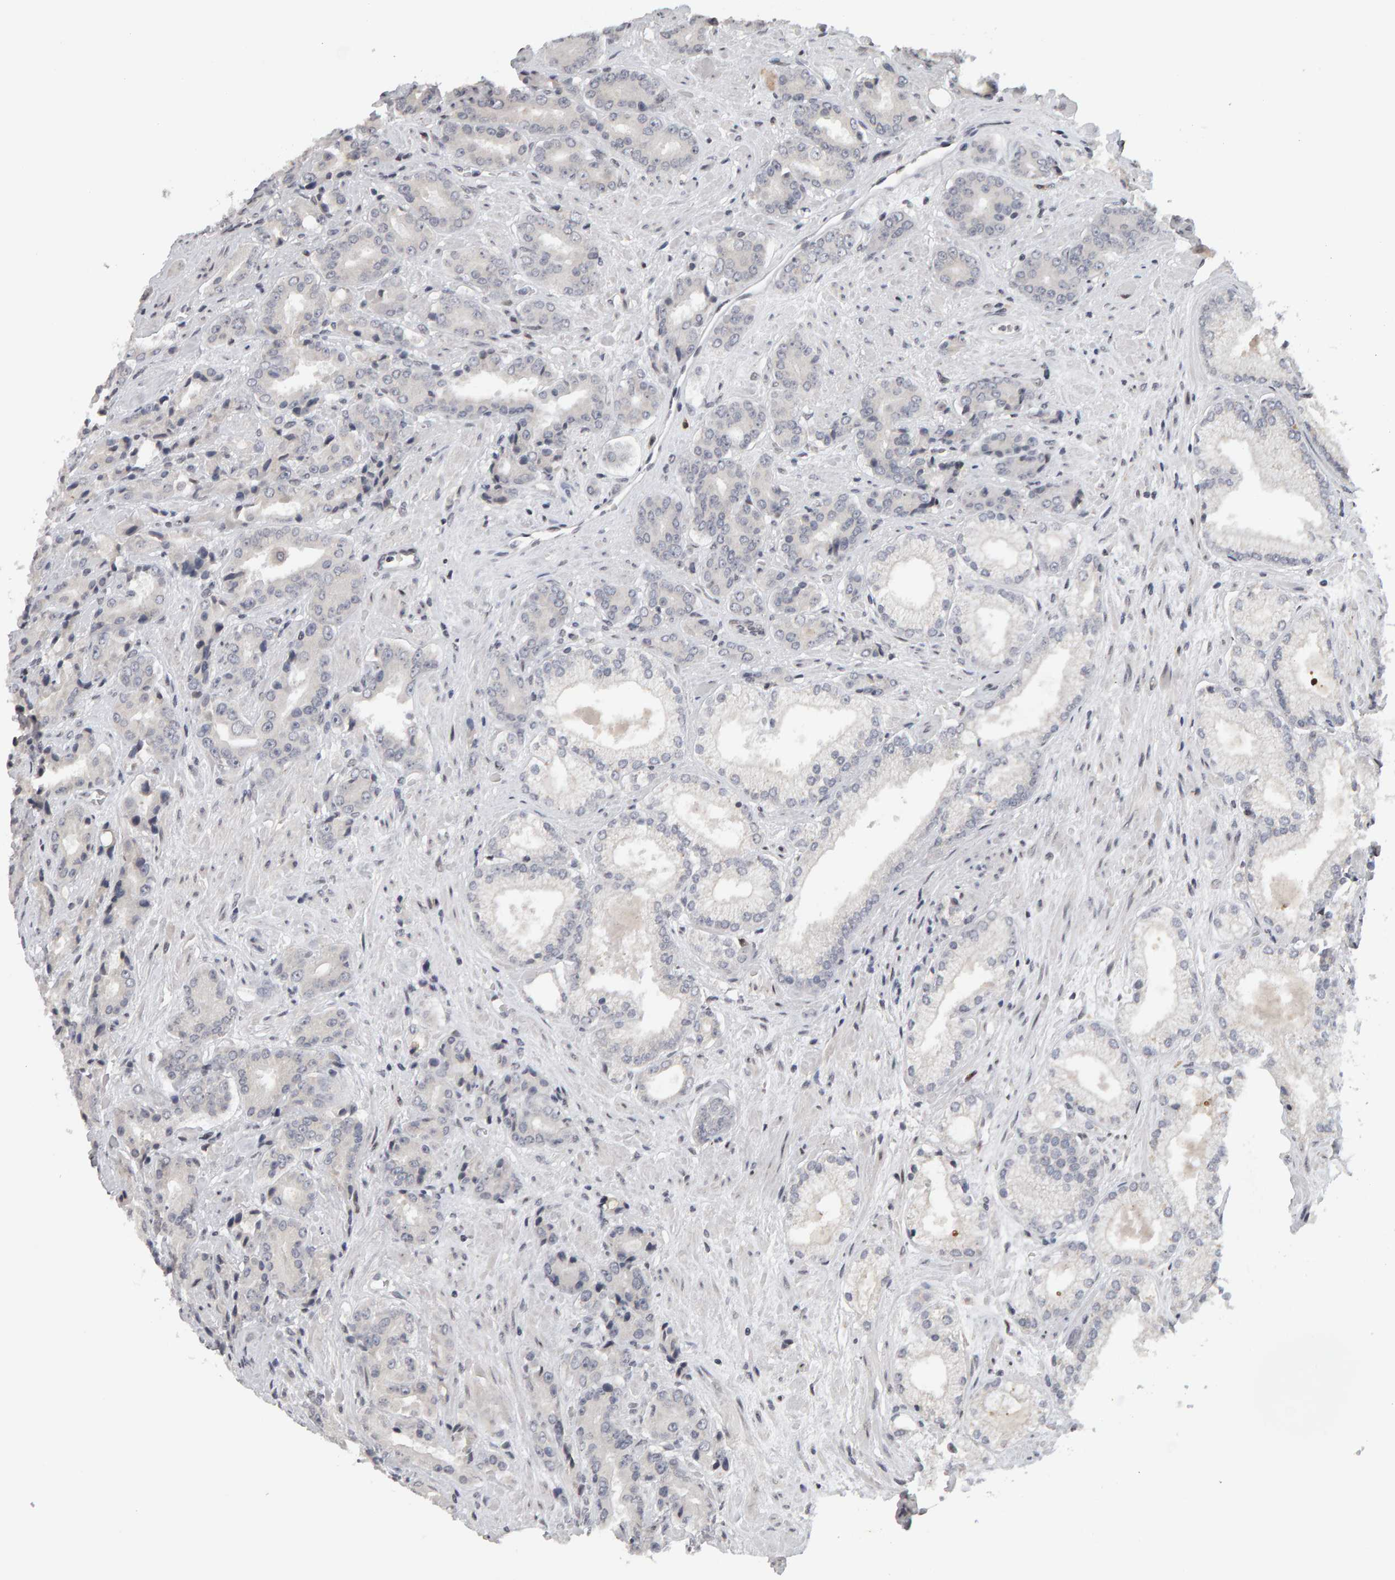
{"staining": {"intensity": "negative", "quantity": "none", "location": "none"}, "tissue": "prostate cancer", "cell_type": "Tumor cells", "image_type": "cancer", "snomed": [{"axis": "morphology", "description": "Adenocarcinoma, High grade"}, {"axis": "topography", "description": "Prostate"}], "caption": "This photomicrograph is of prostate adenocarcinoma (high-grade) stained with immunohistochemistry (IHC) to label a protein in brown with the nuclei are counter-stained blue. There is no positivity in tumor cells. (Brightfield microscopy of DAB immunohistochemistry (IHC) at high magnification).", "gene": "TRAM1", "patient": {"sex": "male", "age": 71}}